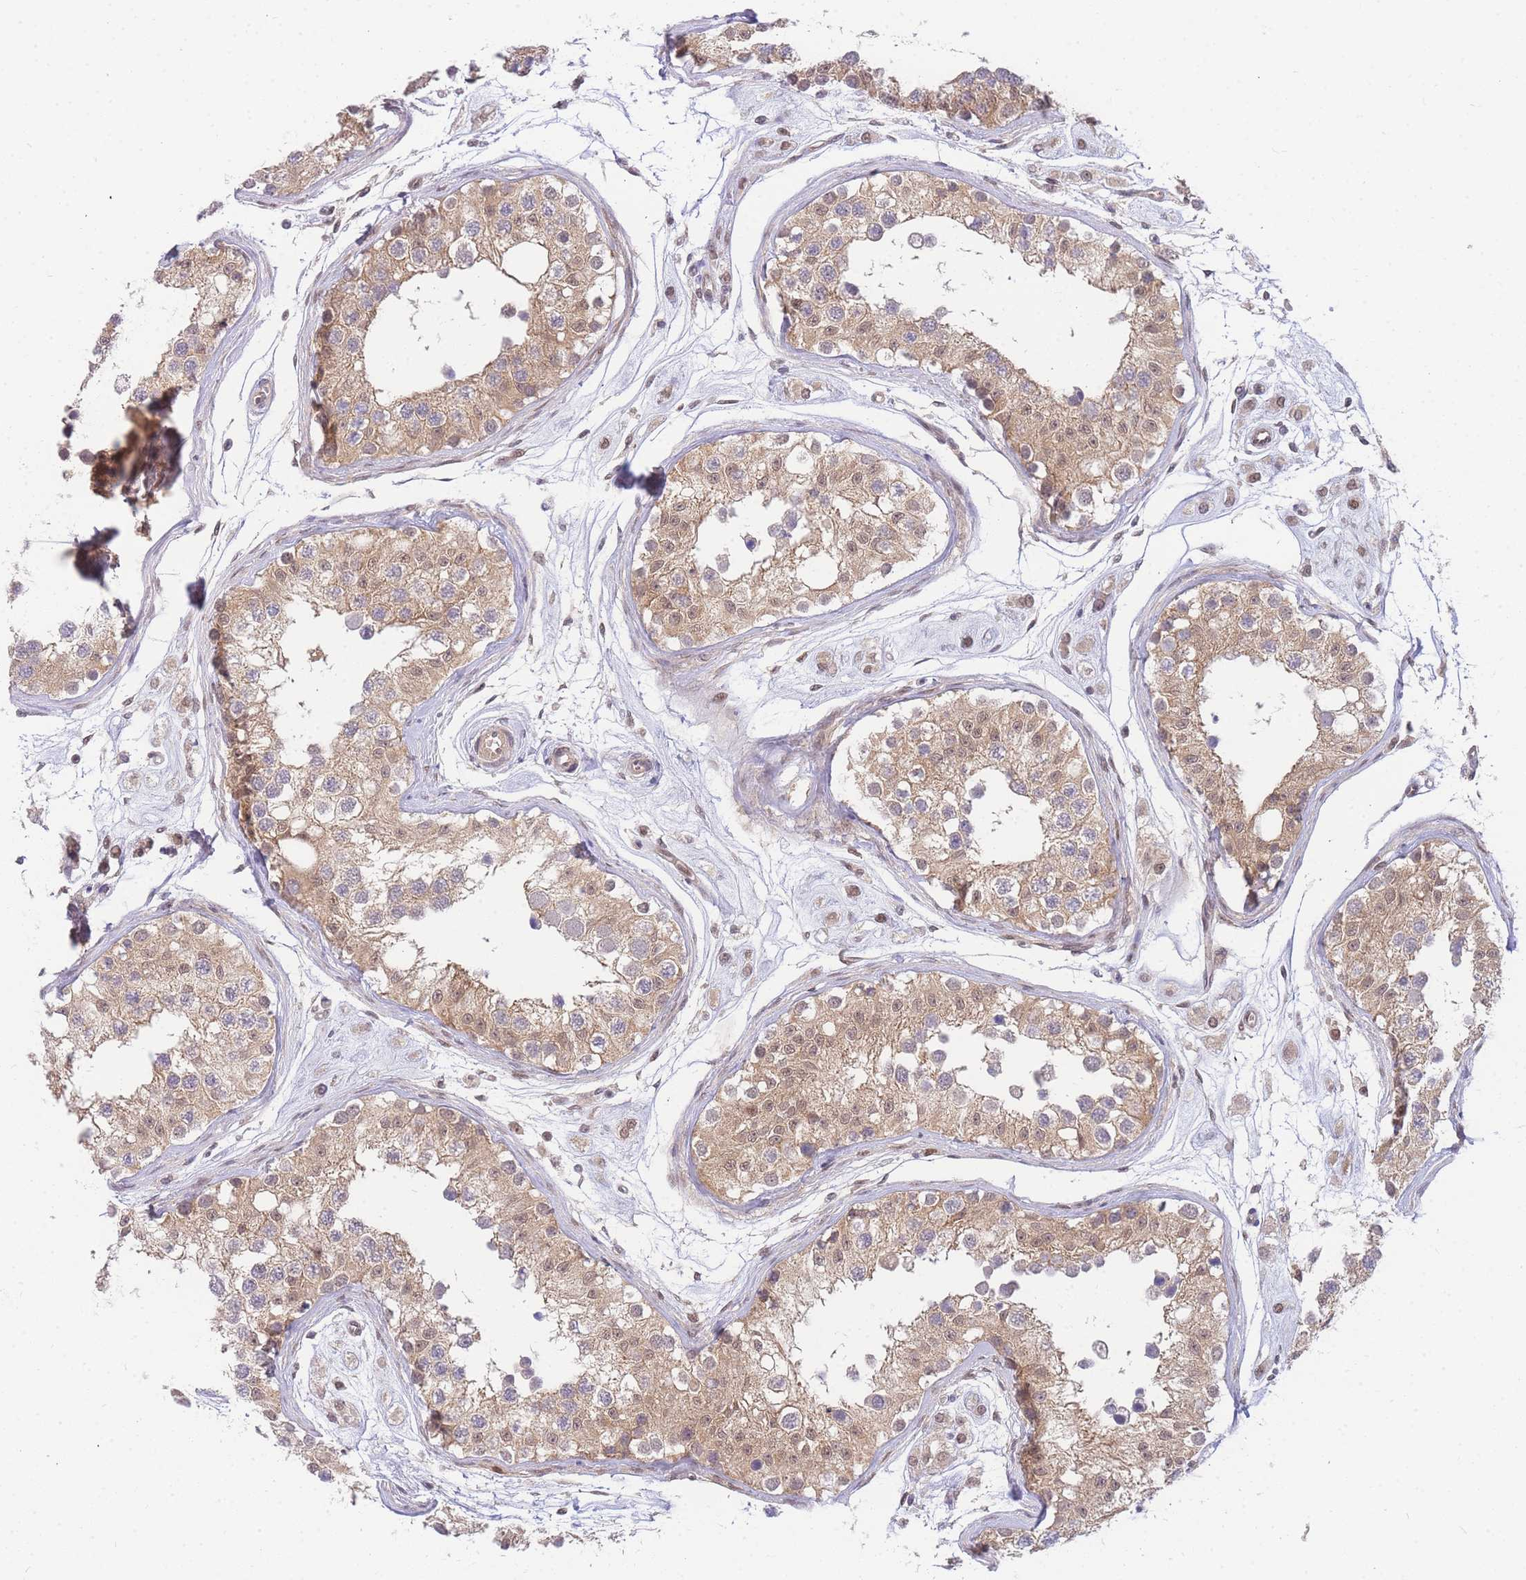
{"staining": {"intensity": "moderate", "quantity": ">75%", "location": "cytoplasmic/membranous,nuclear"}, "tissue": "testis", "cell_type": "Cells in seminiferous ducts", "image_type": "normal", "snomed": [{"axis": "morphology", "description": "Normal tissue, NOS"}, {"axis": "morphology", "description": "Adenocarcinoma, metastatic, NOS"}, {"axis": "topography", "description": "Testis"}], "caption": "Immunohistochemistry (IHC) staining of normal testis, which demonstrates medium levels of moderate cytoplasmic/membranous,nuclear expression in approximately >75% of cells in seminiferous ducts indicating moderate cytoplasmic/membranous,nuclear protein positivity. The staining was performed using DAB (3,3'-diaminobenzidine) (brown) for protein detection and nuclei were counterstained in hematoxylin (blue).", "gene": "KIAA1191", "patient": {"sex": "male", "age": 26}}